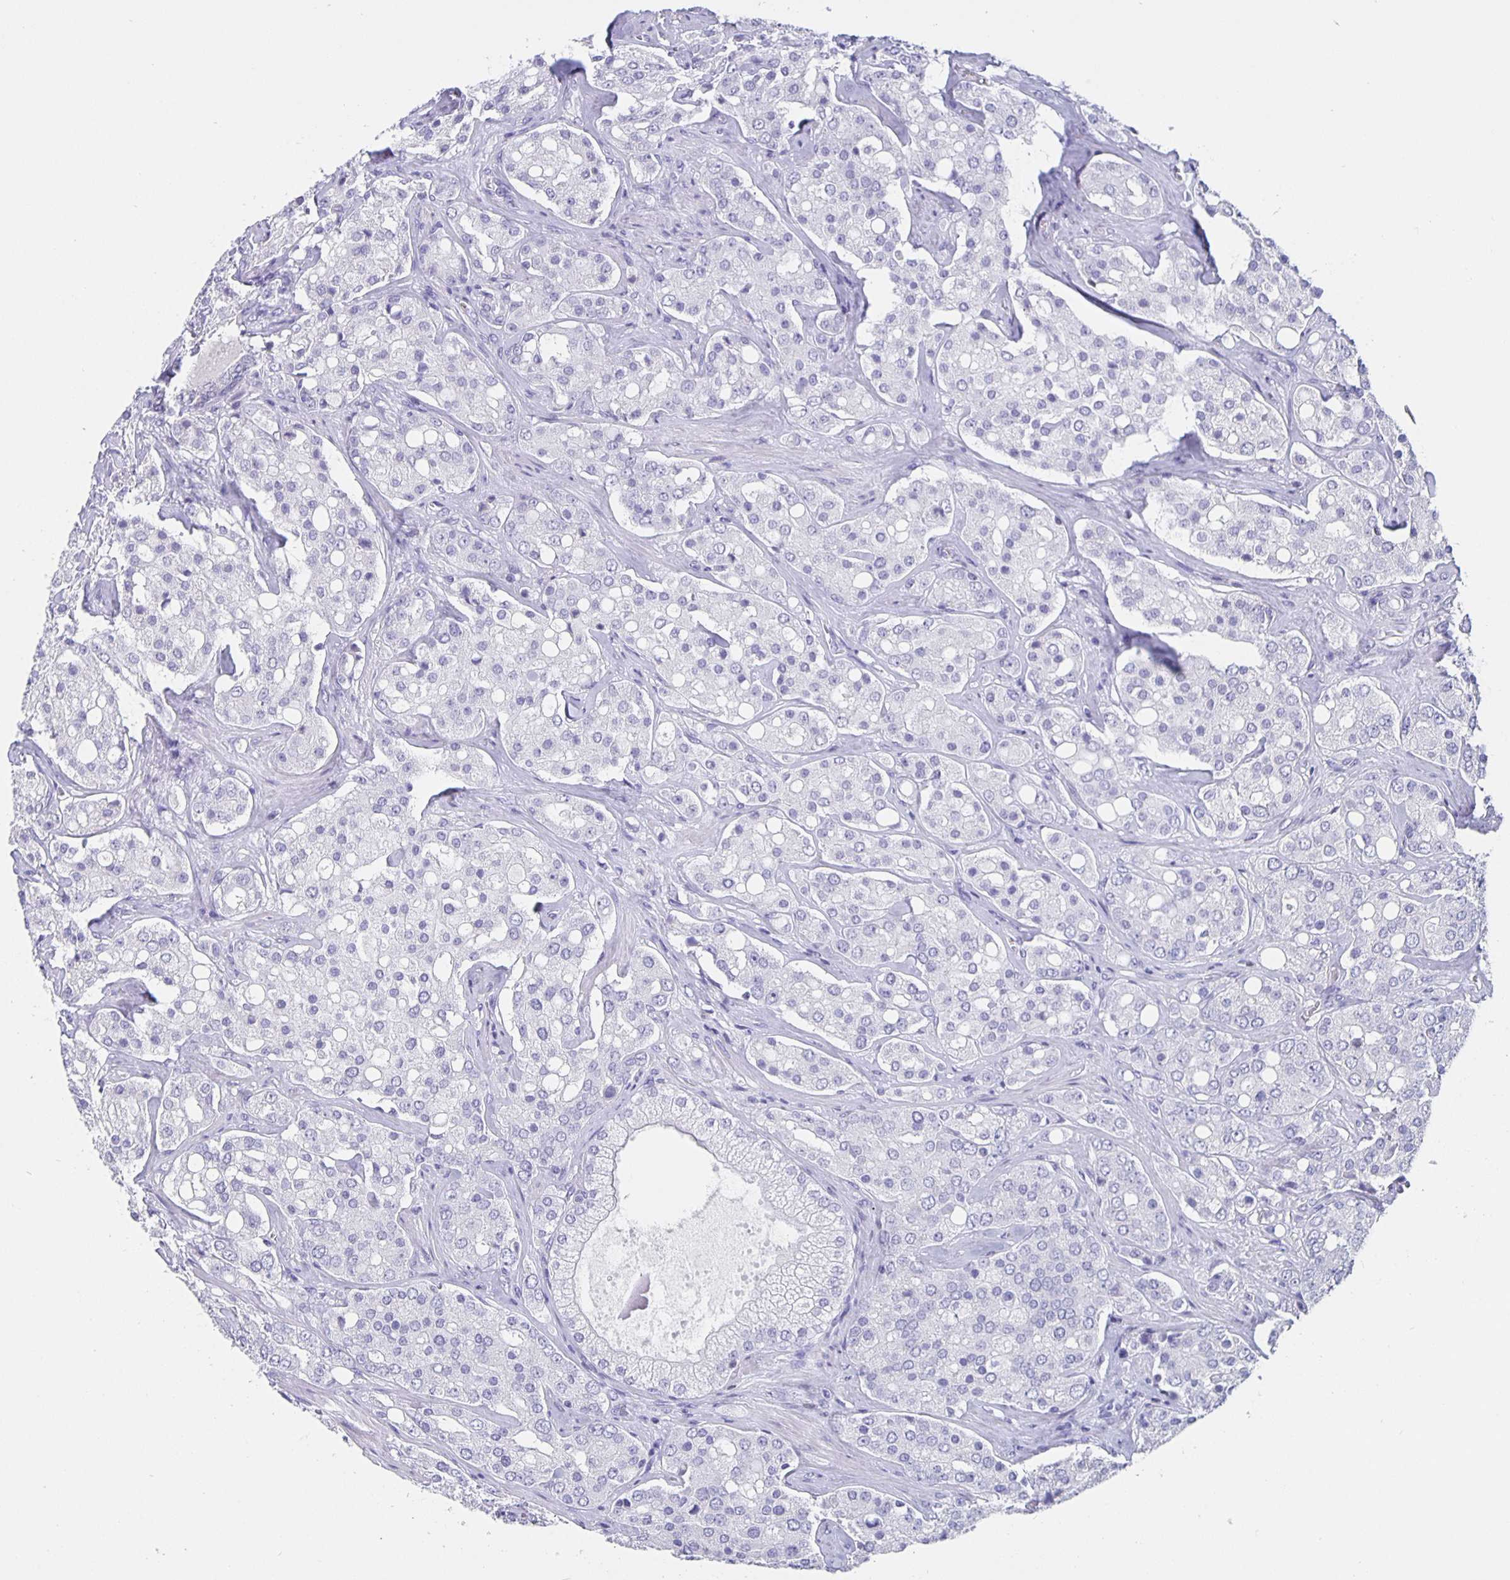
{"staining": {"intensity": "negative", "quantity": "none", "location": "none"}, "tissue": "prostate cancer", "cell_type": "Tumor cells", "image_type": "cancer", "snomed": [{"axis": "morphology", "description": "Adenocarcinoma, High grade"}, {"axis": "topography", "description": "Prostate"}], "caption": "Immunohistochemistry photomicrograph of prostate high-grade adenocarcinoma stained for a protein (brown), which displays no positivity in tumor cells.", "gene": "SATB2", "patient": {"sex": "male", "age": 67}}